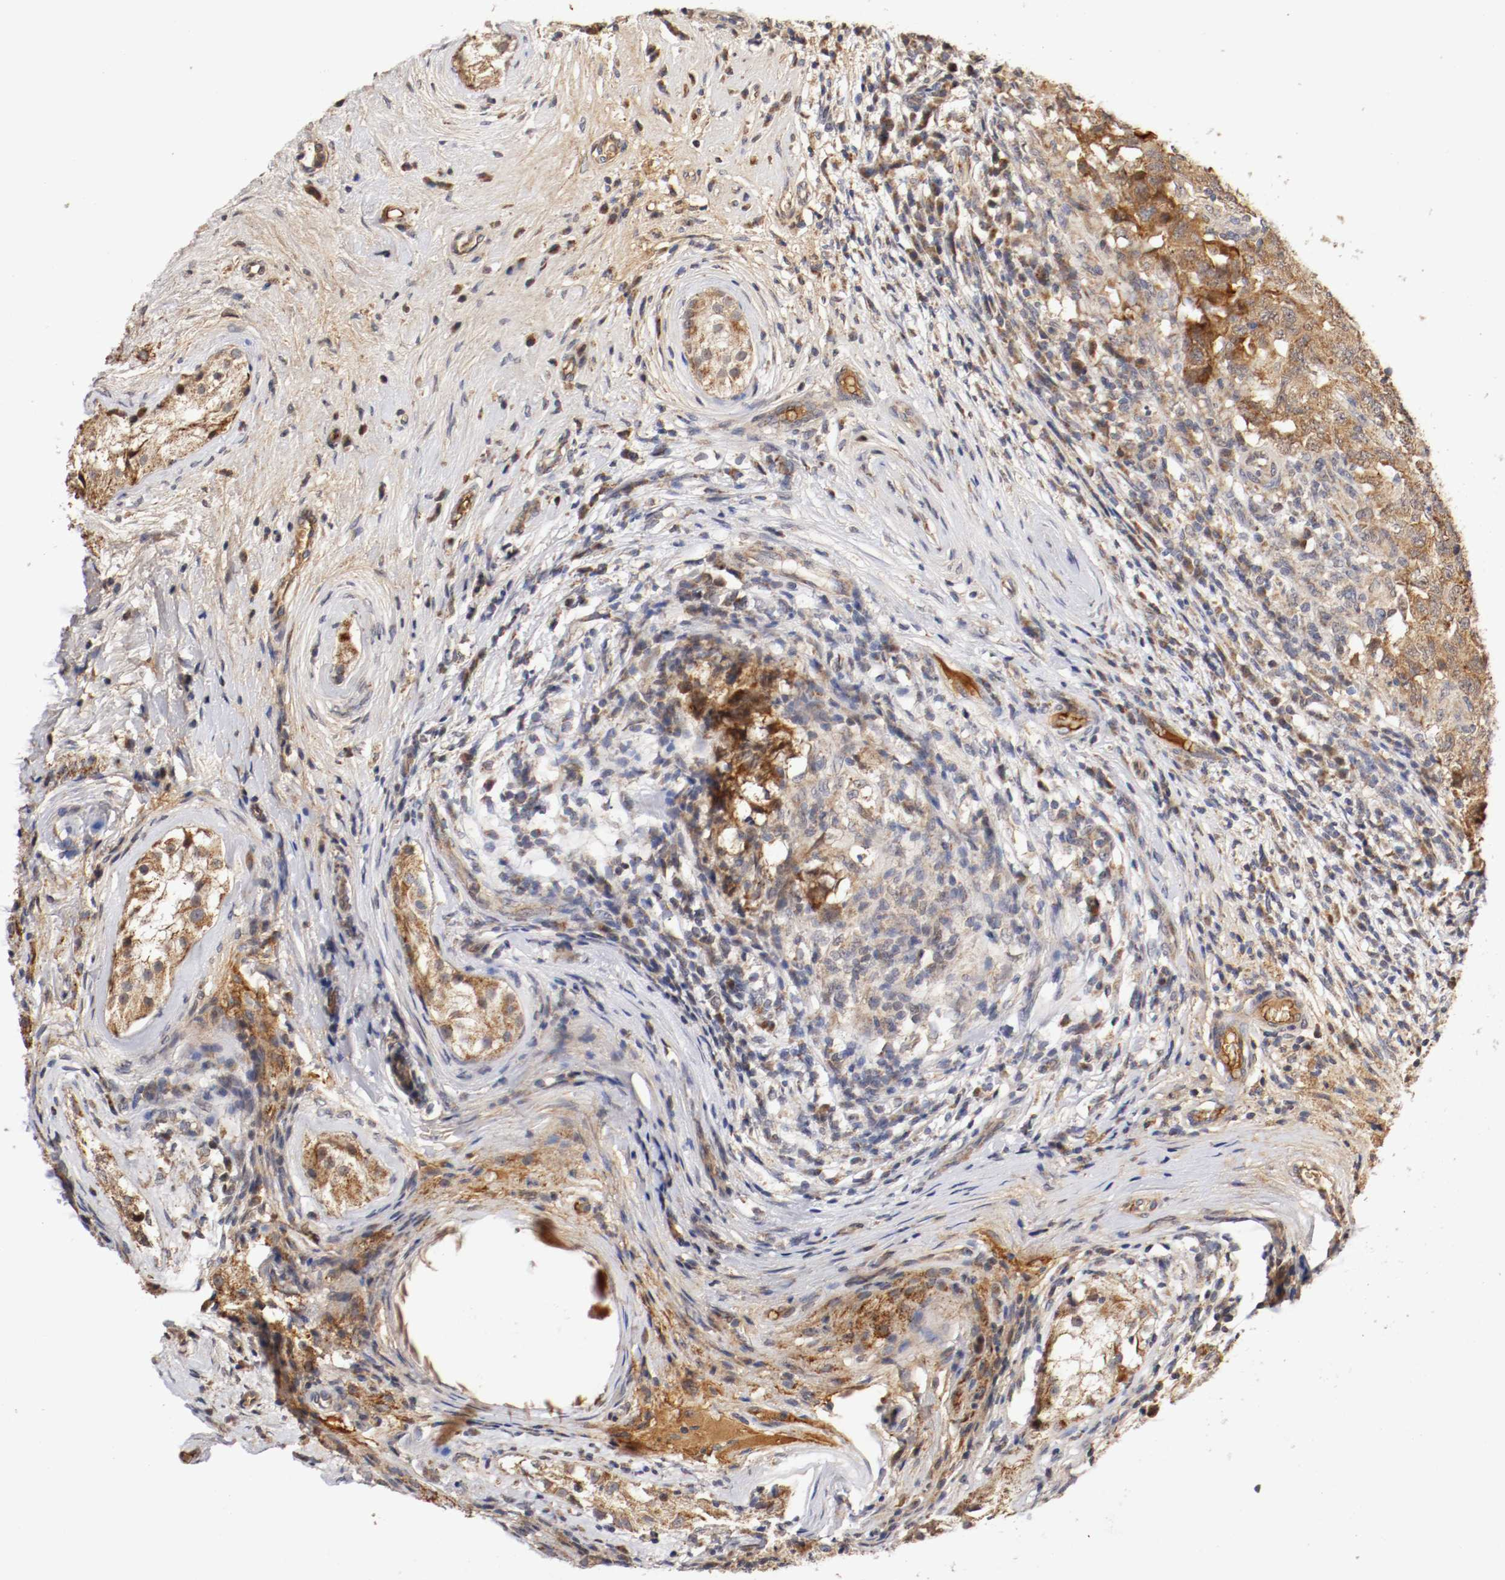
{"staining": {"intensity": "moderate", "quantity": ">75%", "location": "cytoplasmic/membranous"}, "tissue": "testis cancer", "cell_type": "Tumor cells", "image_type": "cancer", "snomed": [{"axis": "morphology", "description": "Carcinoma, Embryonal, NOS"}, {"axis": "topography", "description": "Testis"}], "caption": "A high-resolution image shows immunohistochemistry (IHC) staining of testis embryonal carcinoma, which reveals moderate cytoplasmic/membranous positivity in approximately >75% of tumor cells.", "gene": "TNFRSF1B", "patient": {"sex": "male", "age": 21}}